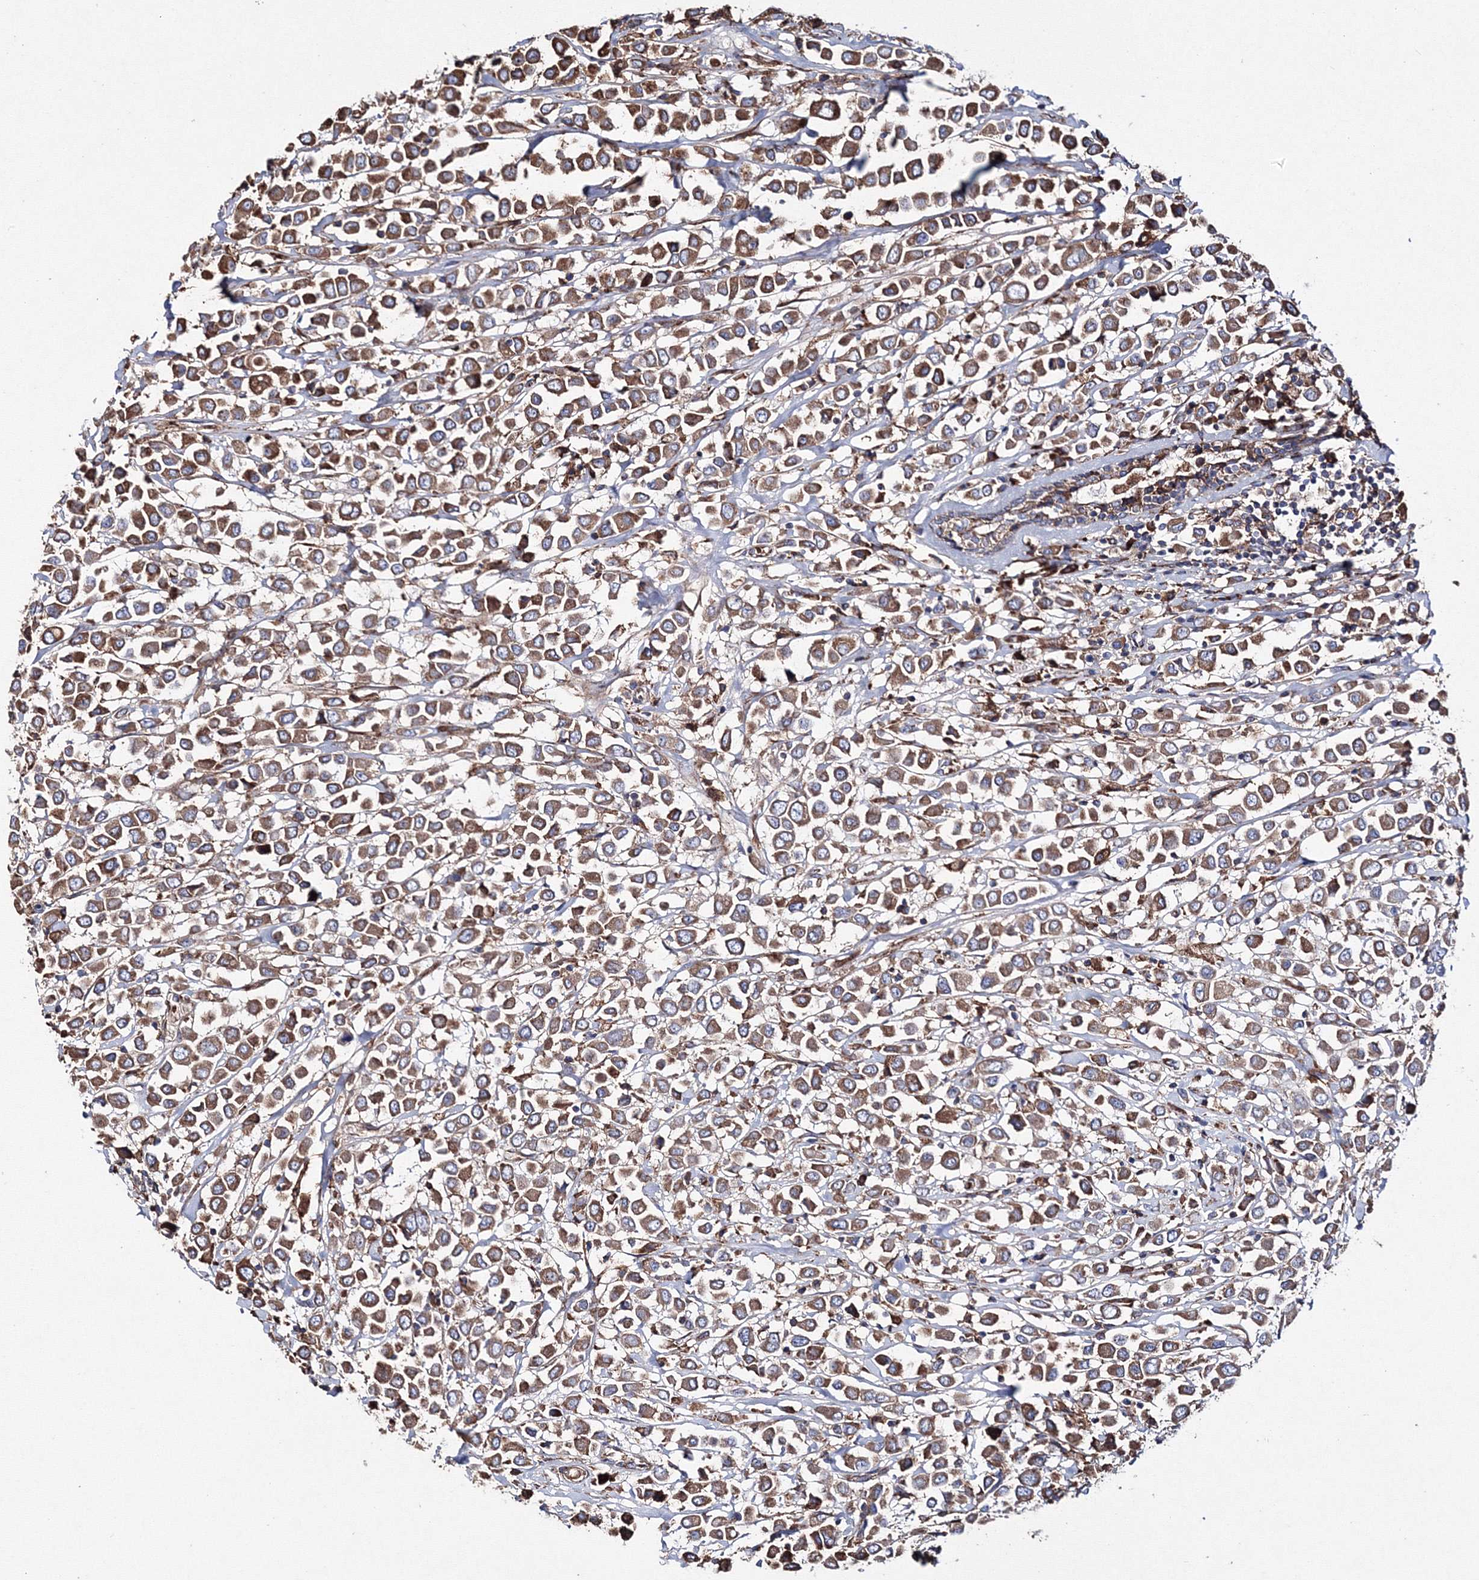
{"staining": {"intensity": "moderate", "quantity": ">75%", "location": "cytoplasmic/membranous"}, "tissue": "breast cancer", "cell_type": "Tumor cells", "image_type": "cancer", "snomed": [{"axis": "morphology", "description": "Duct carcinoma"}, {"axis": "topography", "description": "Breast"}], "caption": "Human breast cancer stained for a protein (brown) exhibits moderate cytoplasmic/membranous positive positivity in about >75% of tumor cells.", "gene": "VPS8", "patient": {"sex": "female", "age": 61}}